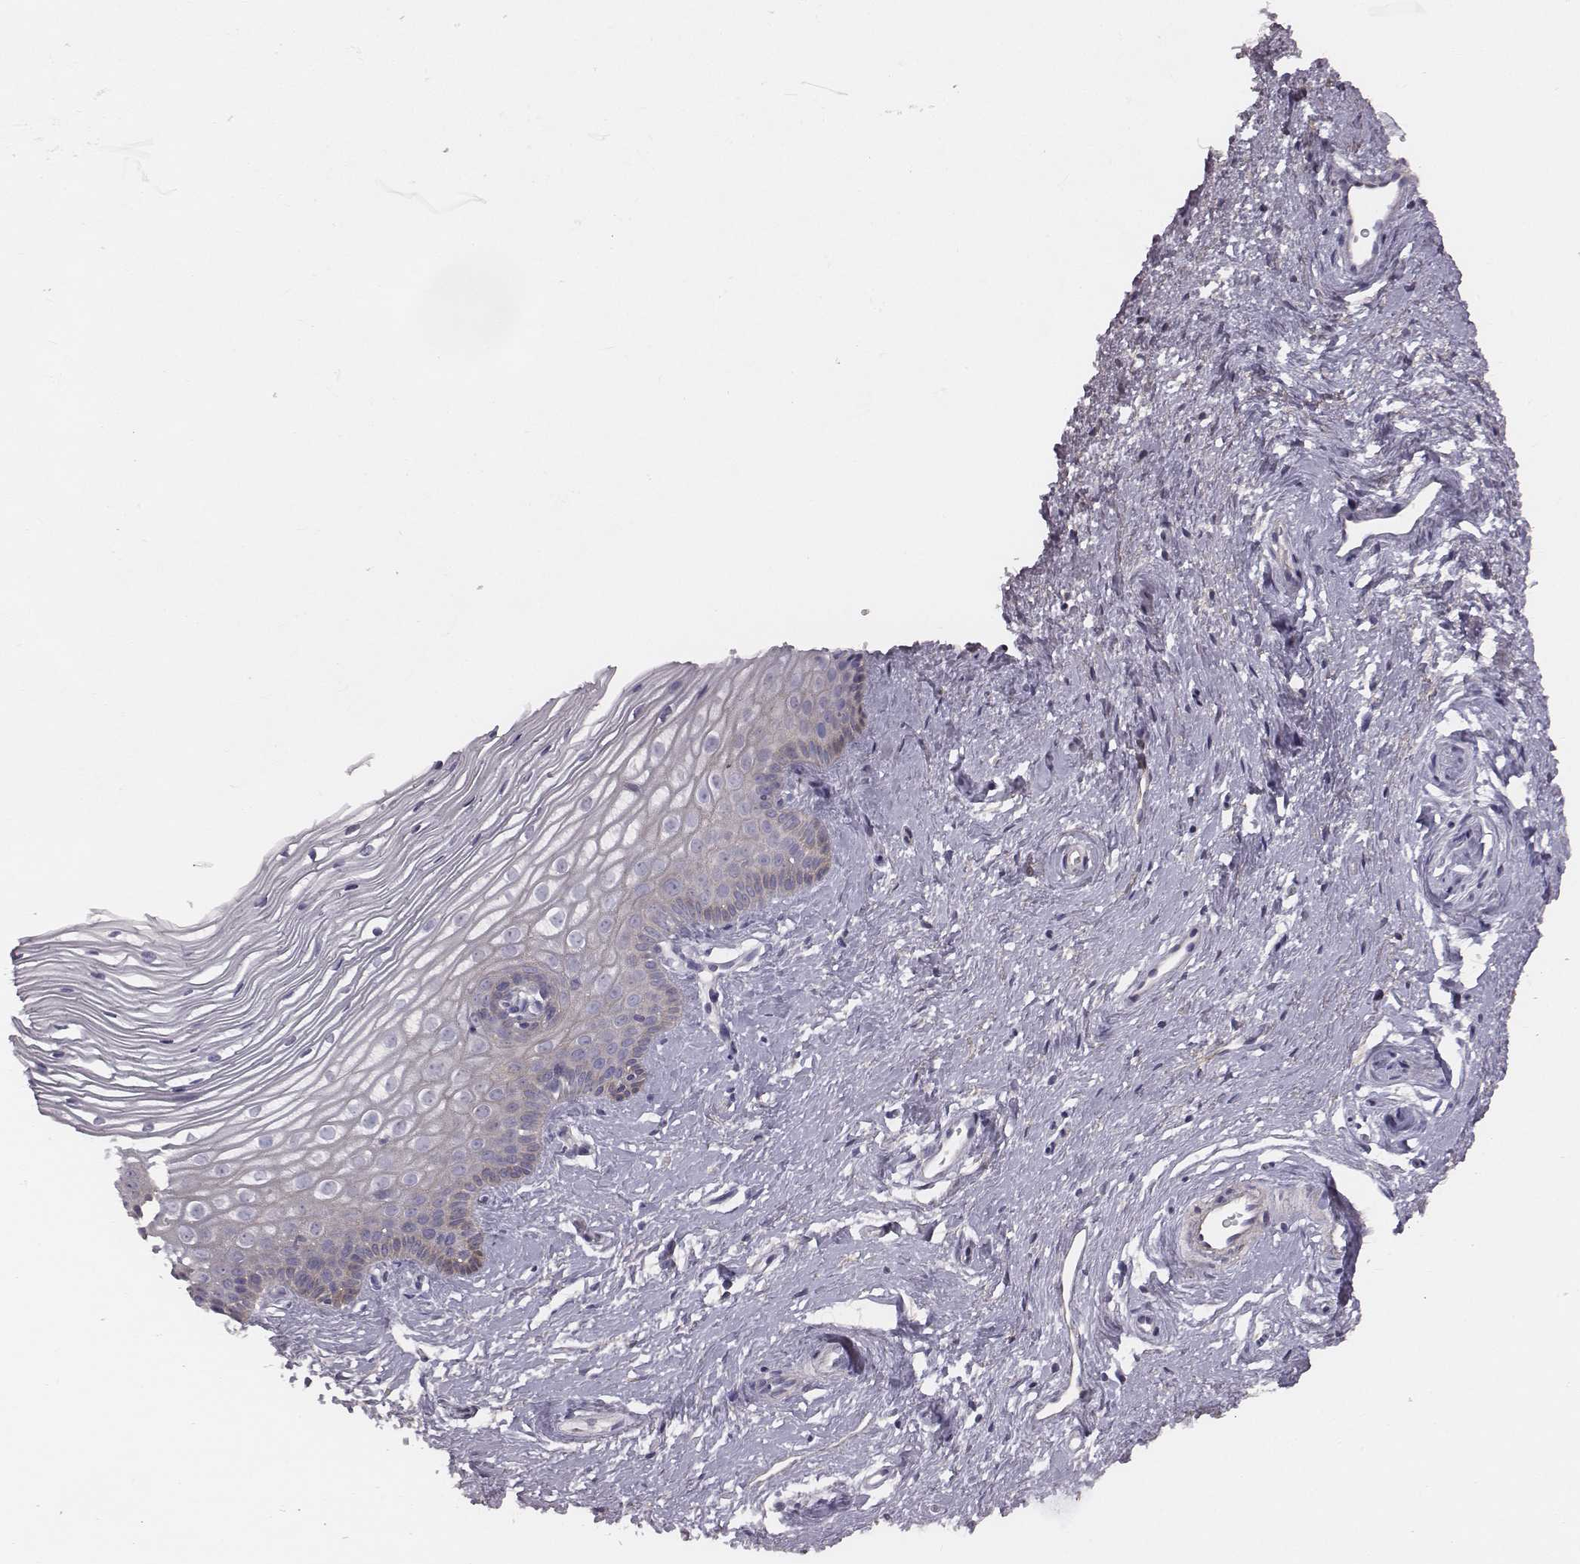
{"staining": {"intensity": "weak", "quantity": ">75%", "location": "cytoplasmic/membranous"}, "tissue": "cervix", "cell_type": "Glandular cells", "image_type": "normal", "snomed": [{"axis": "morphology", "description": "Normal tissue, NOS"}, {"axis": "topography", "description": "Cervix"}], "caption": "The histopathology image reveals staining of unremarkable cervix, revealing weak cytoplasmic/membranous protein positivity (brown color) within glandular cells. (IHC, brightfield microscopy, high magnification).", "gene": "PRKCZ", "patient": {"sex": "female", "age": 40}}